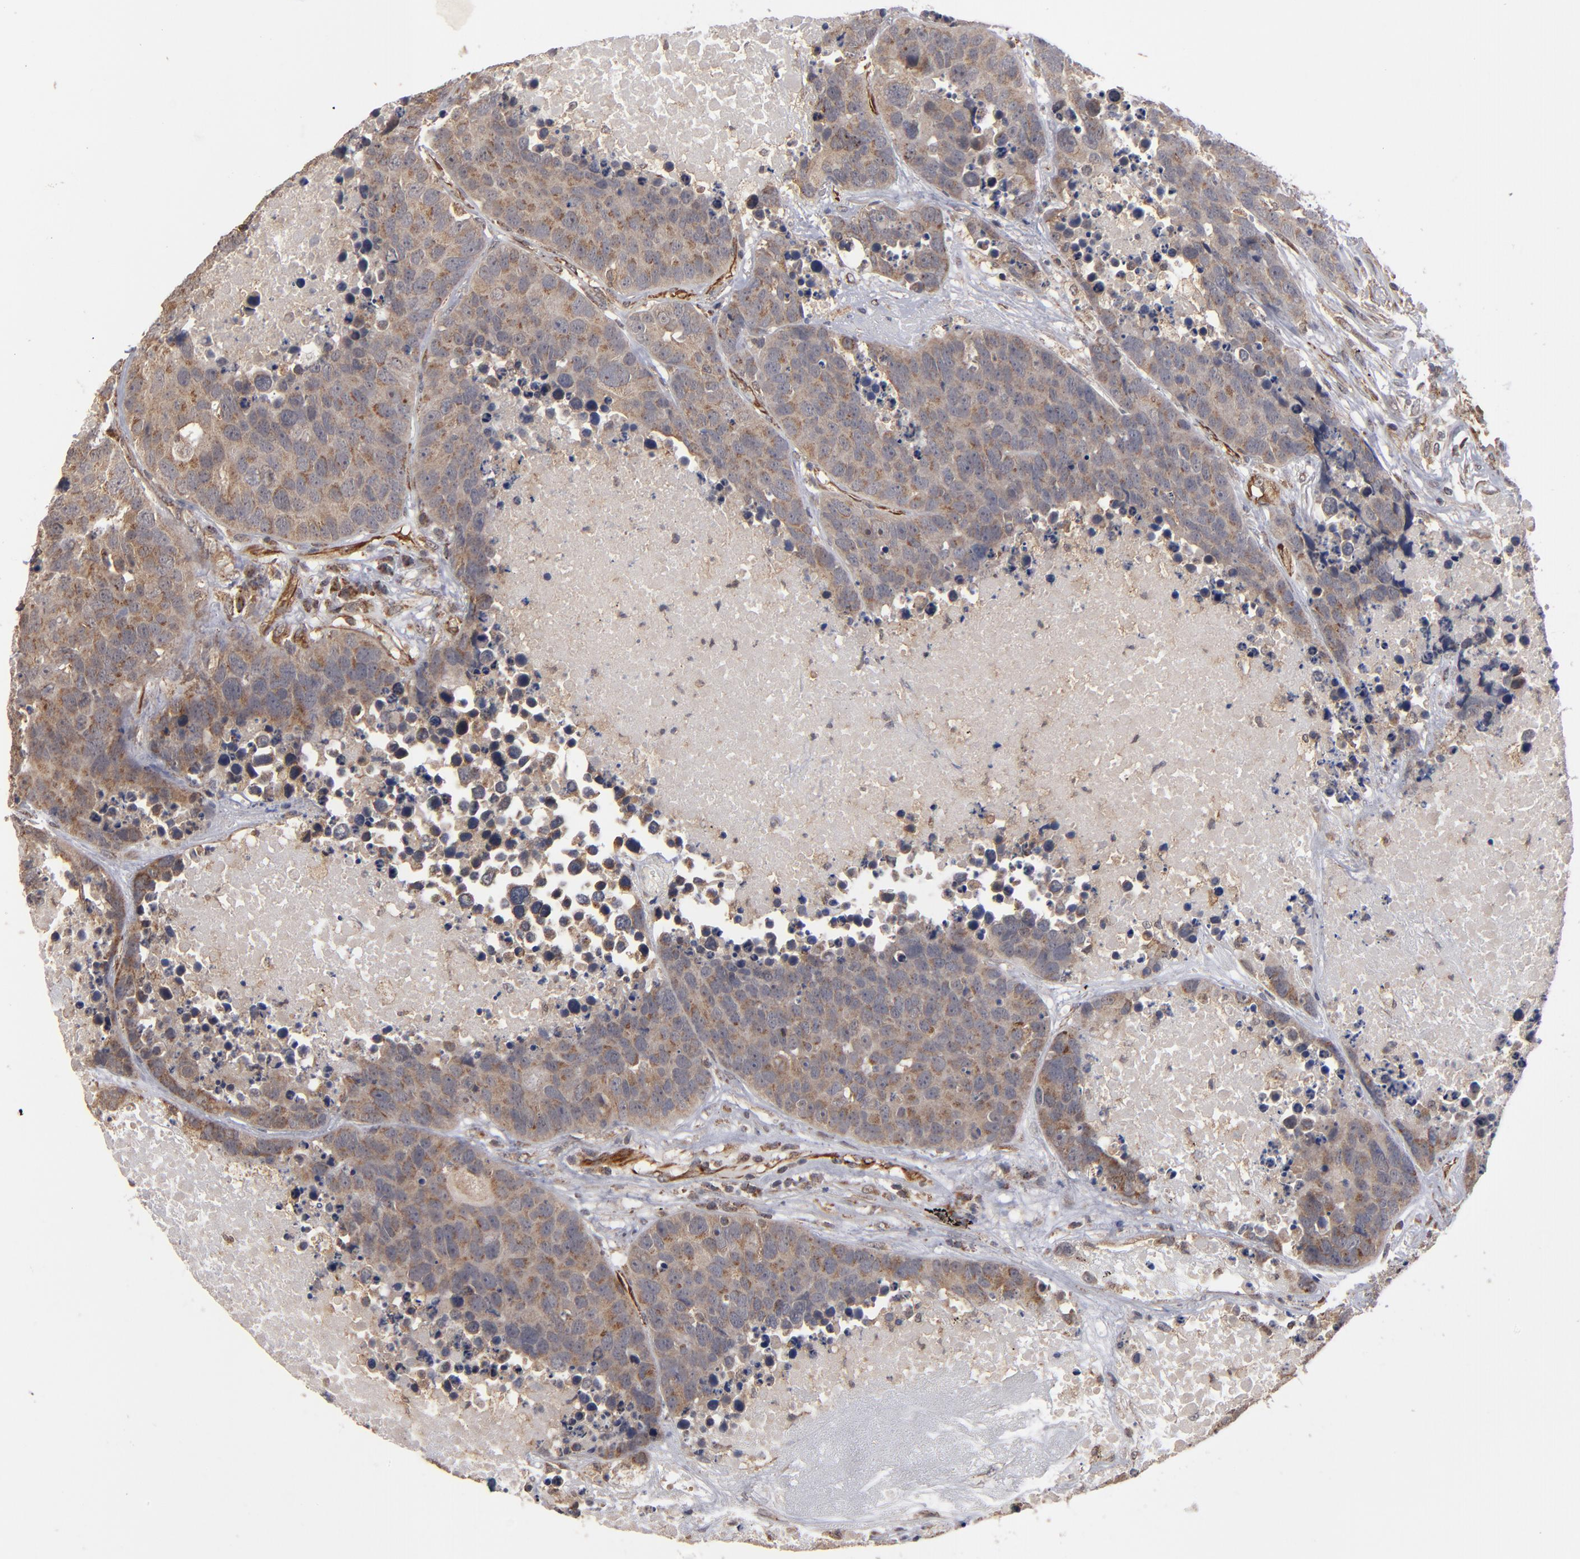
{"staining": {"intensity": "moderate", "quantity": ">75%", "location": "cytoplasmic/membranous"}, "tissue": "carcinoid", "cell_type": "Tumor cells", "image_type": "cancer", "snomed": [{"axis": "morphology", "description": "Carcinoid, malignant, NOS"}, {"axis": "topography", "description": "Lung"}], "caption": "Protein staining shows moderate cytoplasmic/membranous positivity in about >75% of tumor cells in malignant carcinoid.", "gene": "MIPOL1", "patient": {"sex": "male", "age": 60}}